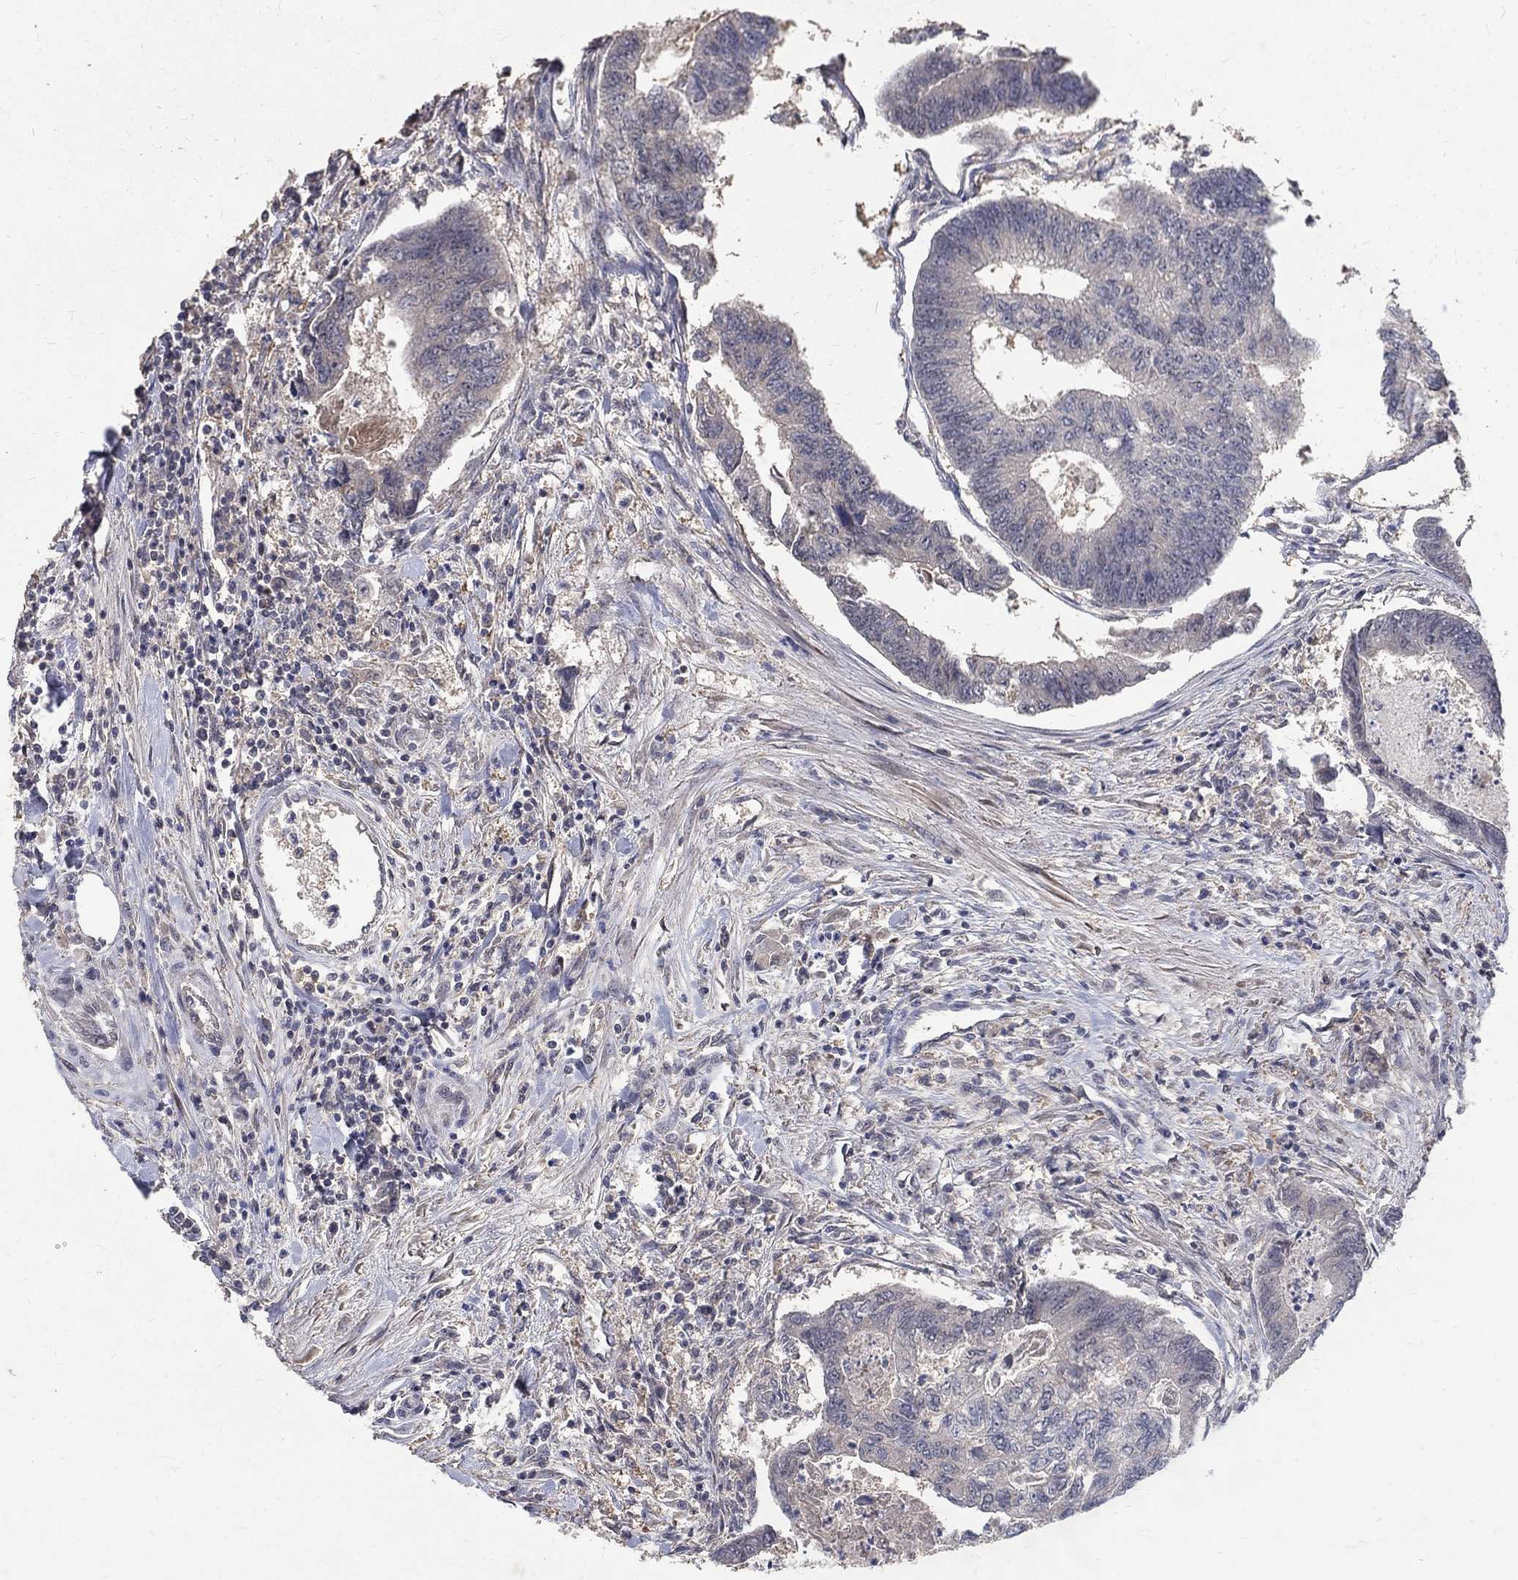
{"staining": {"intensity": "negative", "quantity": "none", "location": "none"}, "tissue": "colorectal cancer", "cell_type": "Tumor cells", "image_type": "cancer", "snomed": [{"axis": "morphology", "description": "Adenocarcinoma, NOS"}, {"axis": "topography", "description": "Colon"}], "caption": "An image of colorectal cancer (adenocarcinoma) stained for a protein exhibits no brown staining in tumor cells.", "gene": "C17orf75", "patient": {"sex": "female", "age": 65}}